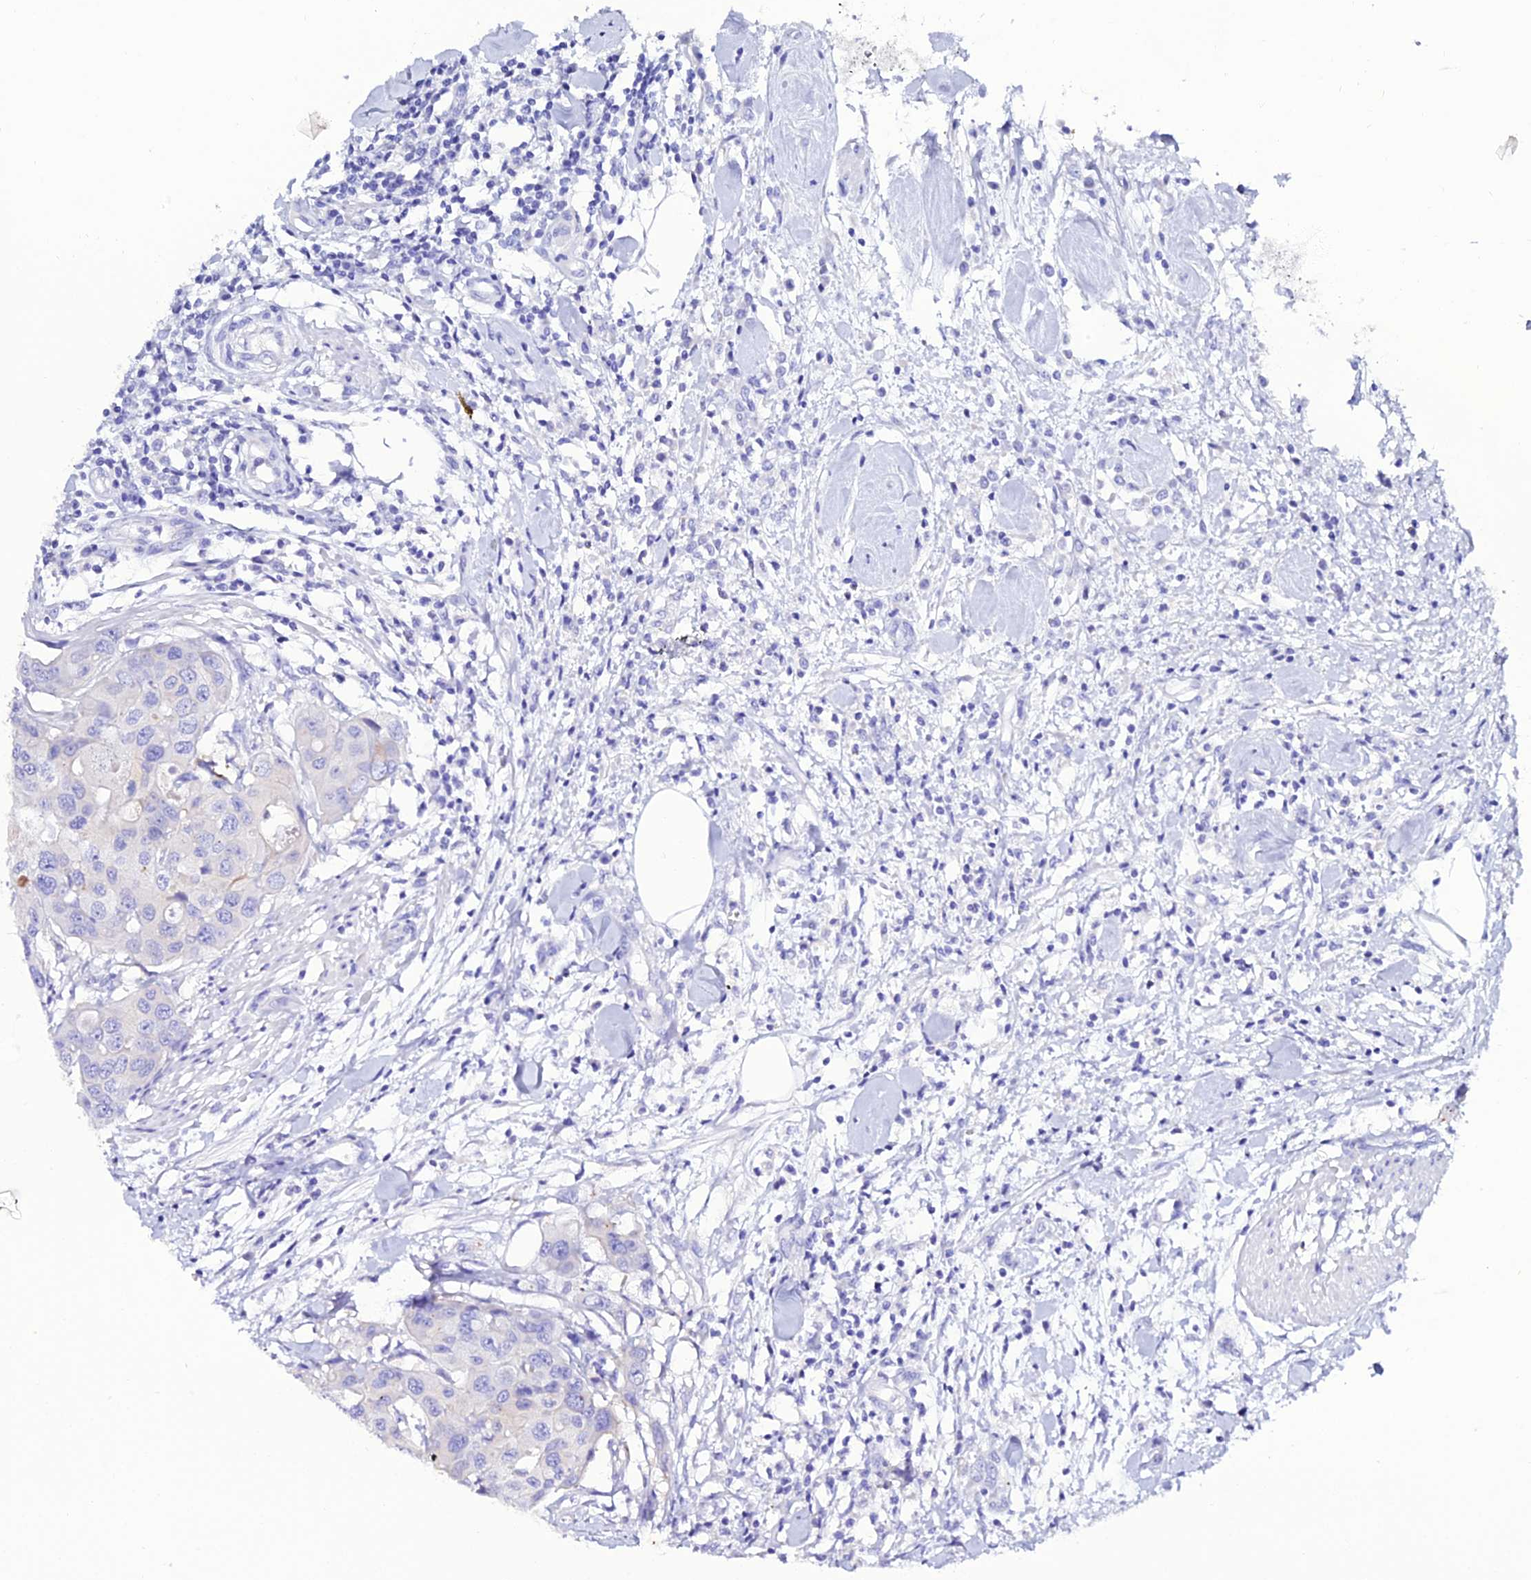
{"staining": {"intensity": "negative", "quantity": "none", "location": "none"}, "tissue": "colorectal cancer", "cell_type": "Tumor cells", "image_type": "cancer", "snomed": [{"axis": "morphology", "description": "Adenocarcinoma, NOS"}, {"axis": "topography", "description": "Colon"}], "caption": "High magnification brightfield microscopy of adenocarcinoma (colorectal) stained with DAB (3,3'-diaminobenzidine) (brown) and counterstained with hematoxylin (blue): tumor cells show no significant positivity.", "gene": "OR4D5", "patient": {"sex": "male", "age": 77}}